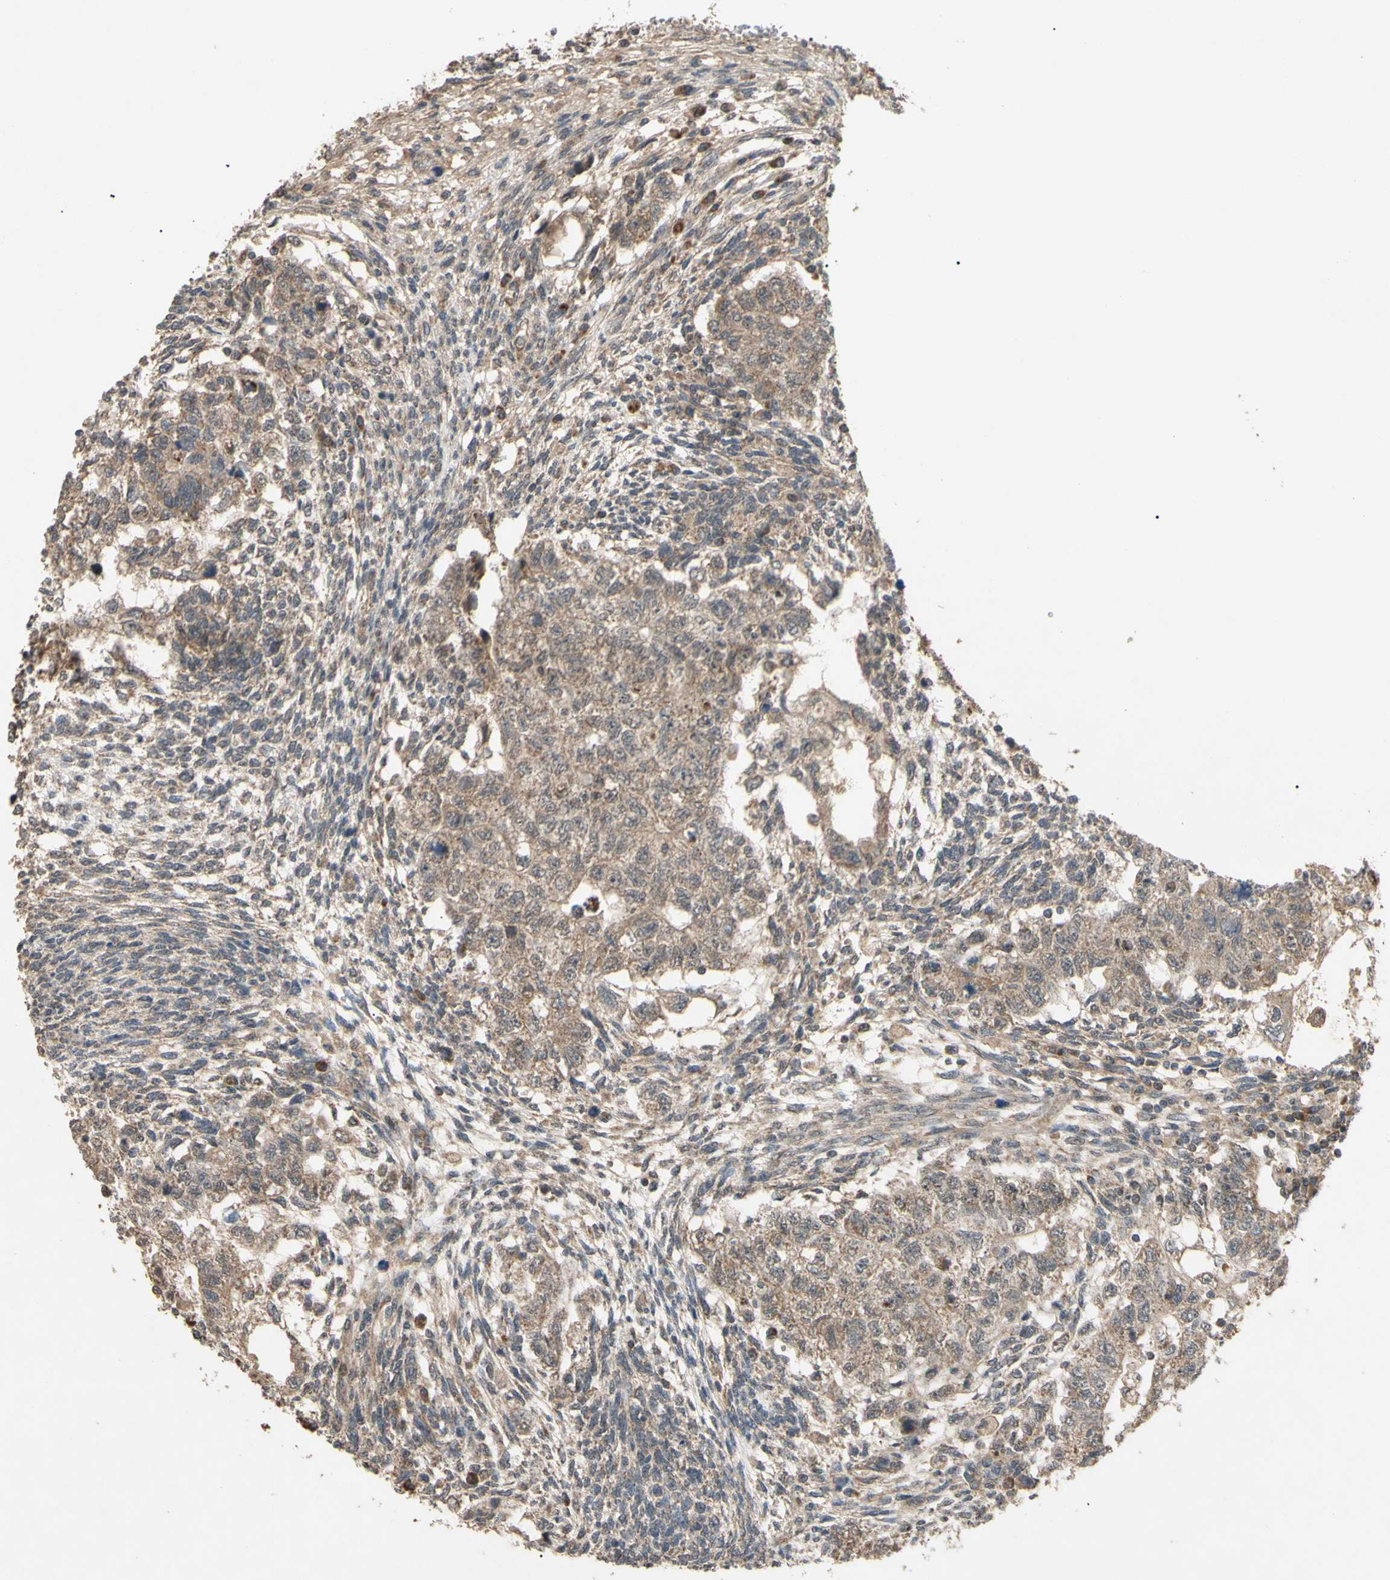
{"staining": {"intensity": "weak", "quantity": ">75%", "location": "cytoplasmic/membranous"}, "tissue": "testis cancer", "cell_type": "Tumor cells", "image_type": "cancer", "snomed": [{"axis": "morphology", "description": "Normal tissue, NOS"}, {"axis": "morphology", "description": "Carcinoma, Embryonal, NOS"}, {"axis": "topography", "description": "Testis"}], "caption": "Immunohistochemical staining of human testis cancer shows low levels of weak cytoplasmic/membranous expression in about >75% of tumor cells.", "gene": "CD164", "patient": {"sex": "male", "age": 36}}